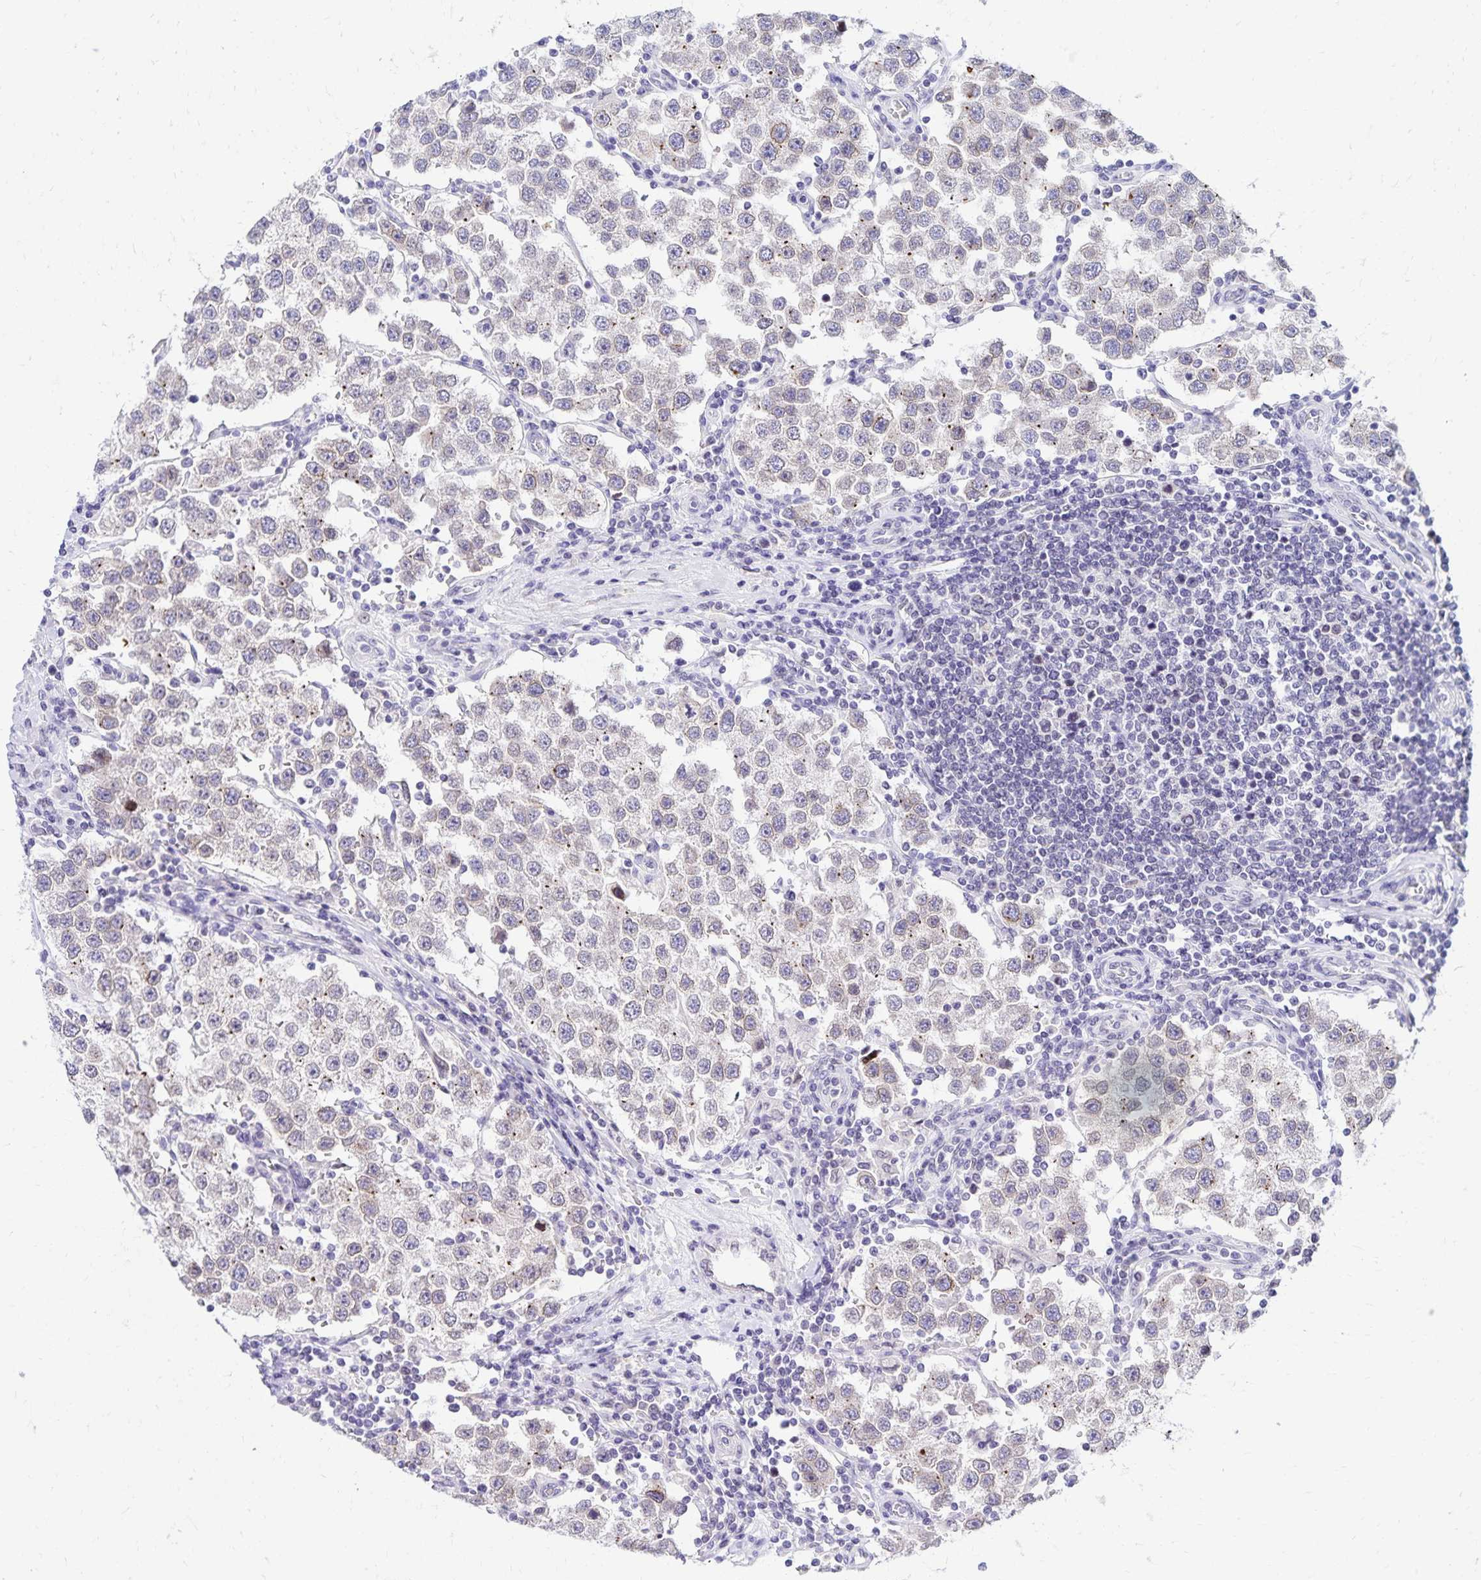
{"staining": {"intensity": "weak", "quantity": "<25%", "location": "cytoplasmic/membranous,nuclear"}, "tissue": "testis cancer", "cell_type": "Tumor cells", "image_type": "cancer", "snomed": [{"axis": "morphology", "description": "Seminoma, NOS"}, {"axis": "topography", "description": "Testis"}], "caption": "Human testis cancer (seminoma) stained for a protein using immunohistochemistry (IHC) exhibits no expression in tumor cells.", "gene": "FAM166C", "patient": {"sex": "male", "age": 37}}